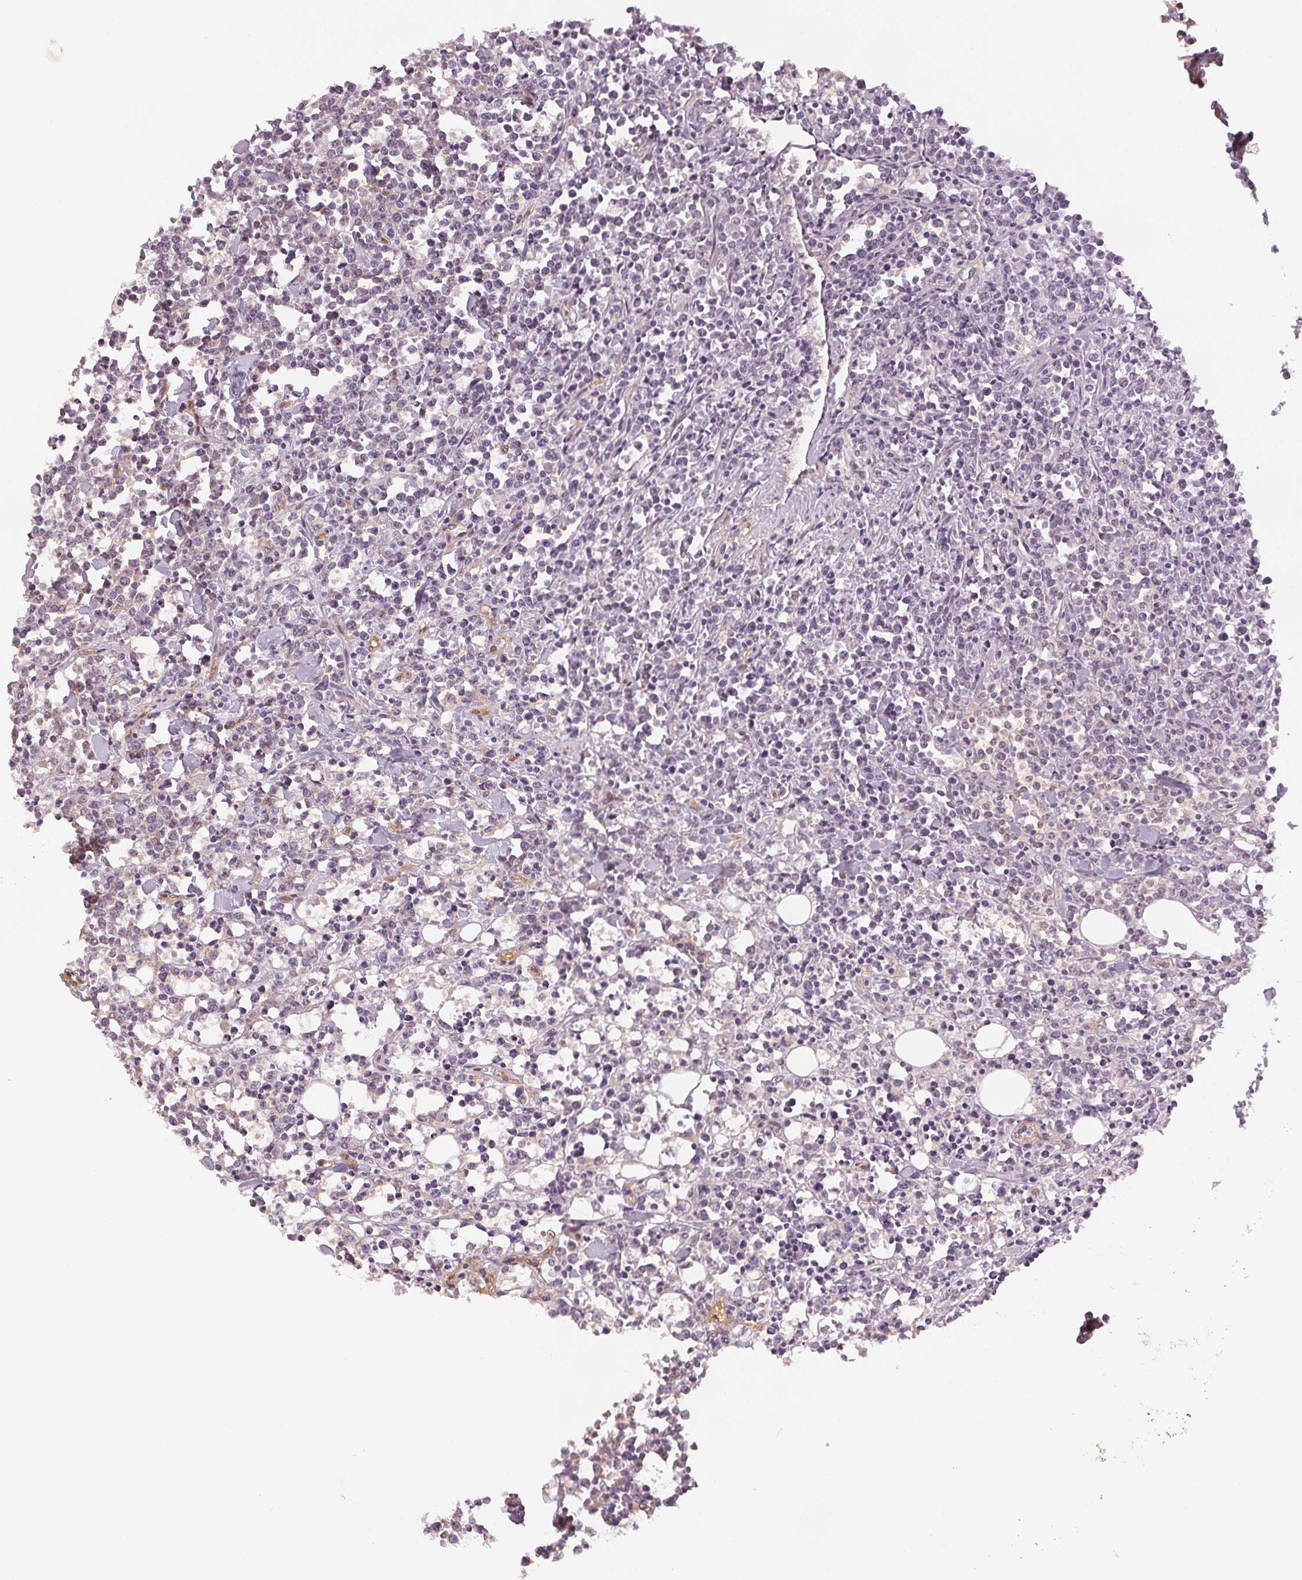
{"staining": {"intensity": "moderate", "quantity": "25%-75%", "location": "cytoplasmic/membranous"}, "tissue": "lymphoma", "cell_type": "Tumor cells", "image_type": "cancer", "snomed": [{"axis": "morphology", "description": "Malignant lymphoma, non-Hodgkin's type, High grade"}, {"axis": "topography", "description": "Small intestine"}], "caption": "Protein analysis of lymphoma tissue reveals moderate cytoplasmic/membranous staining in about 25%-75% of tumor cells.", "gene": "DIAPH2", "patient": {"sex": "female", "age": 56}}